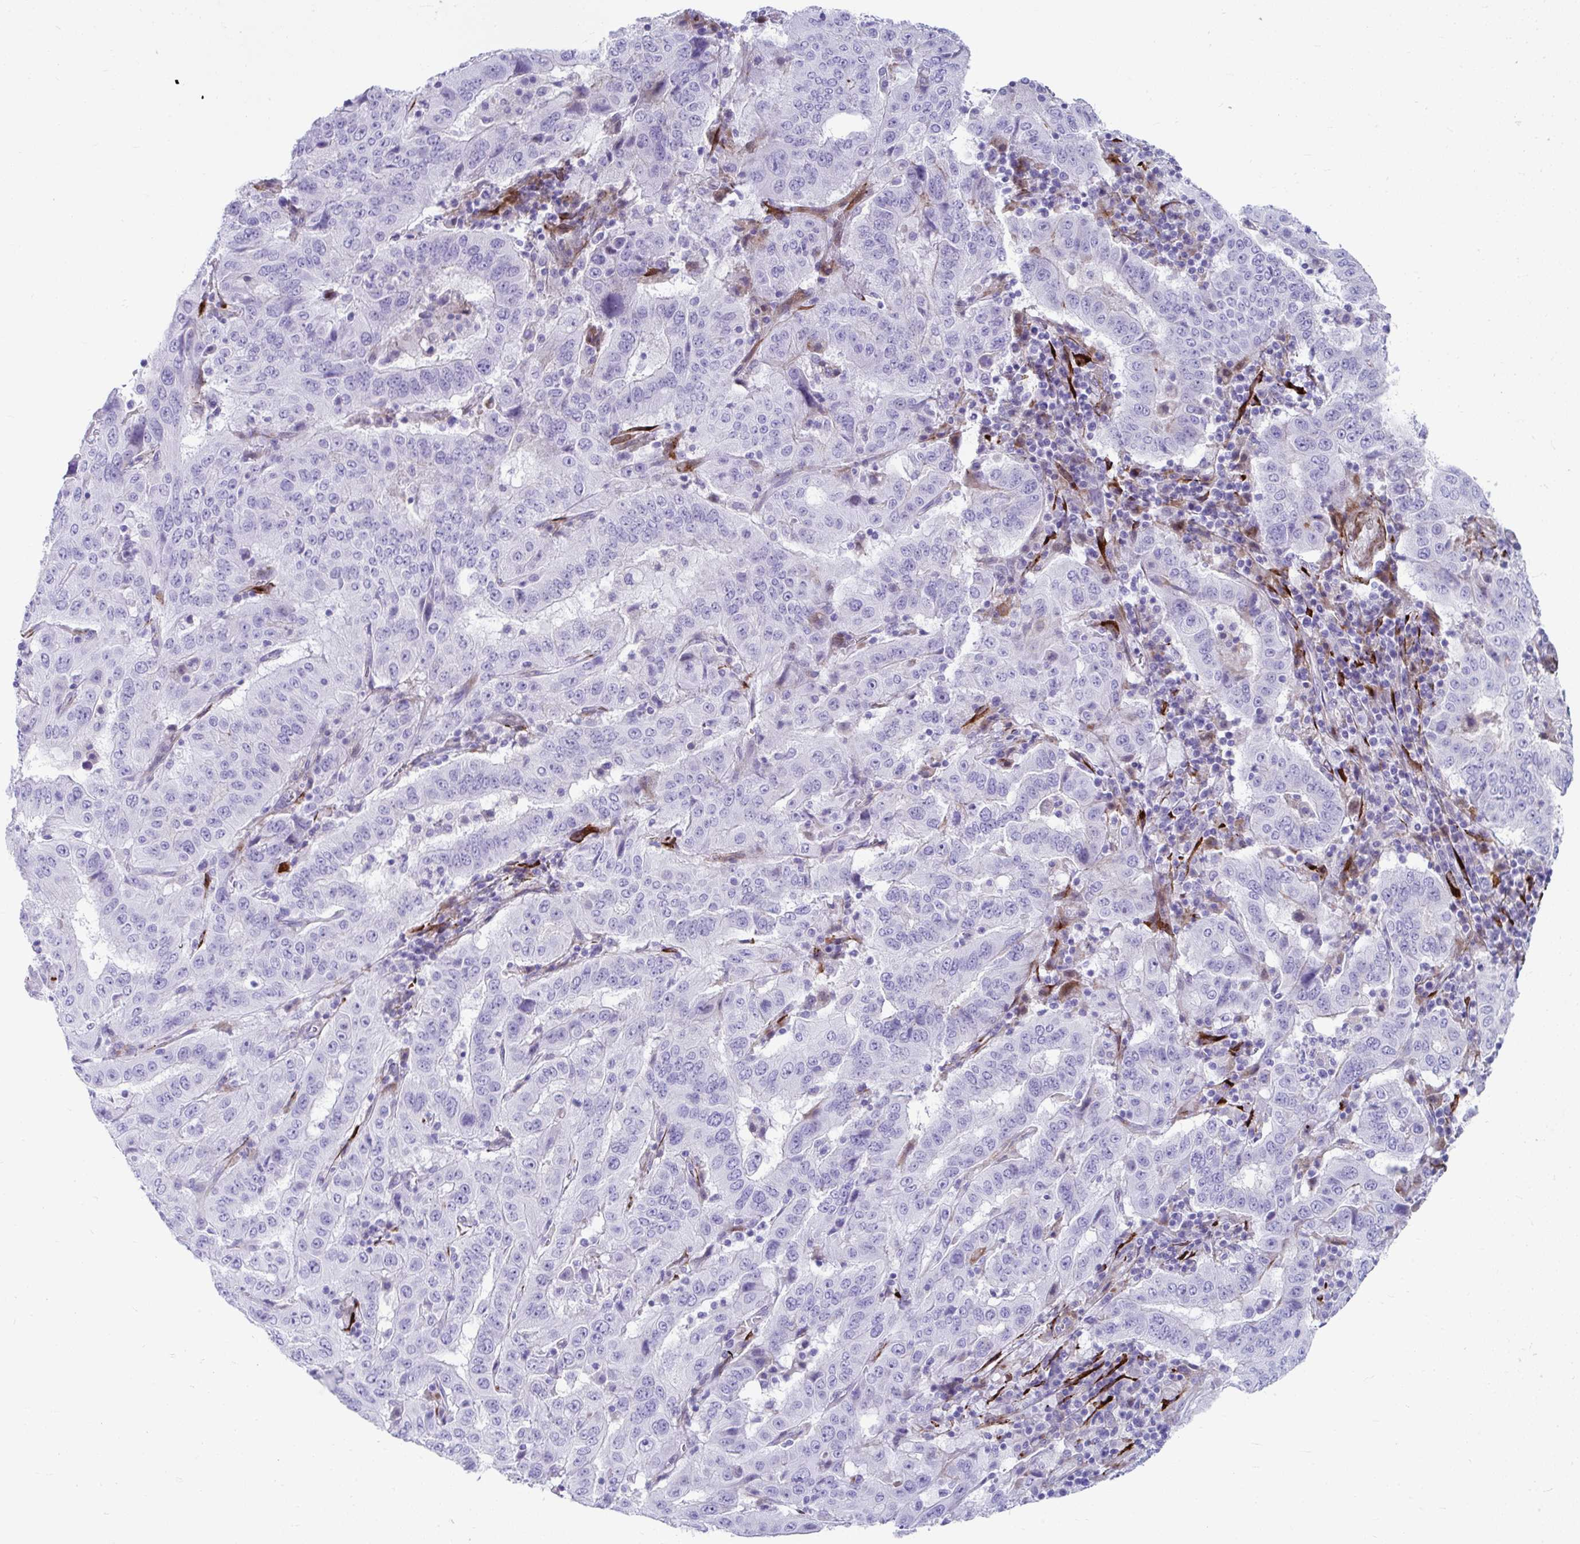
{"staining": {"intensity": "negative", "quantity": "none", "location": "none"}, "tissue": "pancreatic cancer", "cell_type": "Tumor cells", "image_type": "cancer", "snomed": [{"axis": "morphology", "description": "Adenocarcinoma, NOS"}, {"axis": "topography", "description": "Pancreas"}], "caption": "The histopathology image shows no staining of tumor cells in pancreatic cancer (adenocarcinoma). (DAB IHC, high magnification).", "gene": "GRXCR2", "patient": {"sex": "male", "age": 63}}